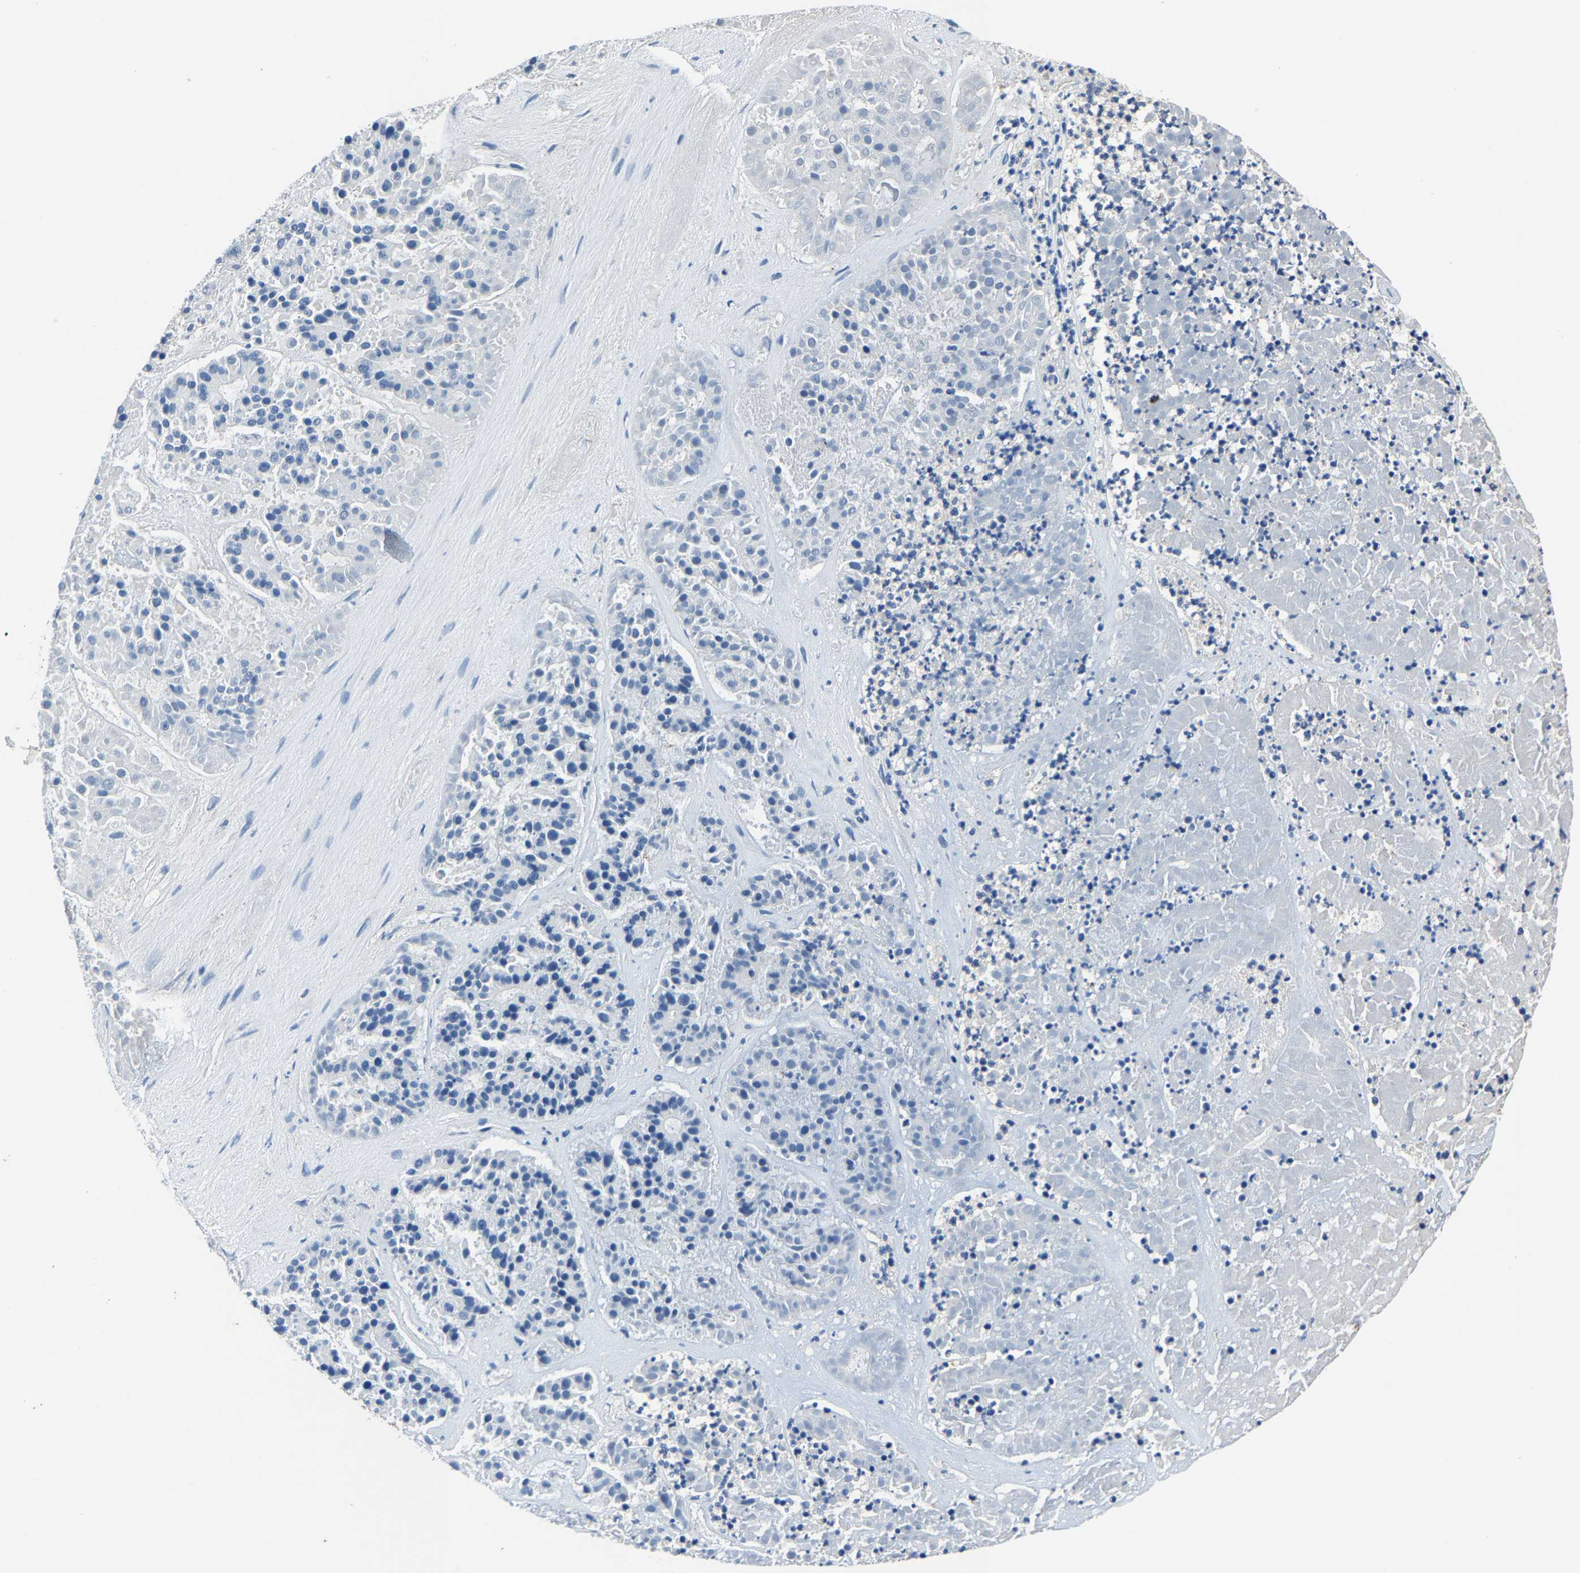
{"staining": {"intensity": "negative", "quantity": "none", "location": "none"}, "tissue": "pancreatic cancer", "cell_type": "Tumor cells", "image_type": "cancer", "snomed": [{"axis": "morphology", "description": "Adenocarcinoma, NOS"}, {"axis": "topography", "description": "Pancreas"}], "caption": "Immunohistochemistry (IHC) of pancreatic adenocarcinoma reveals no staining in tumor cells. (DAB immunohistochemistry visualized using brightfield microscopy, high magnification).", "gene": "STRBP", "patient": {"sex": "male", "age": 50}}